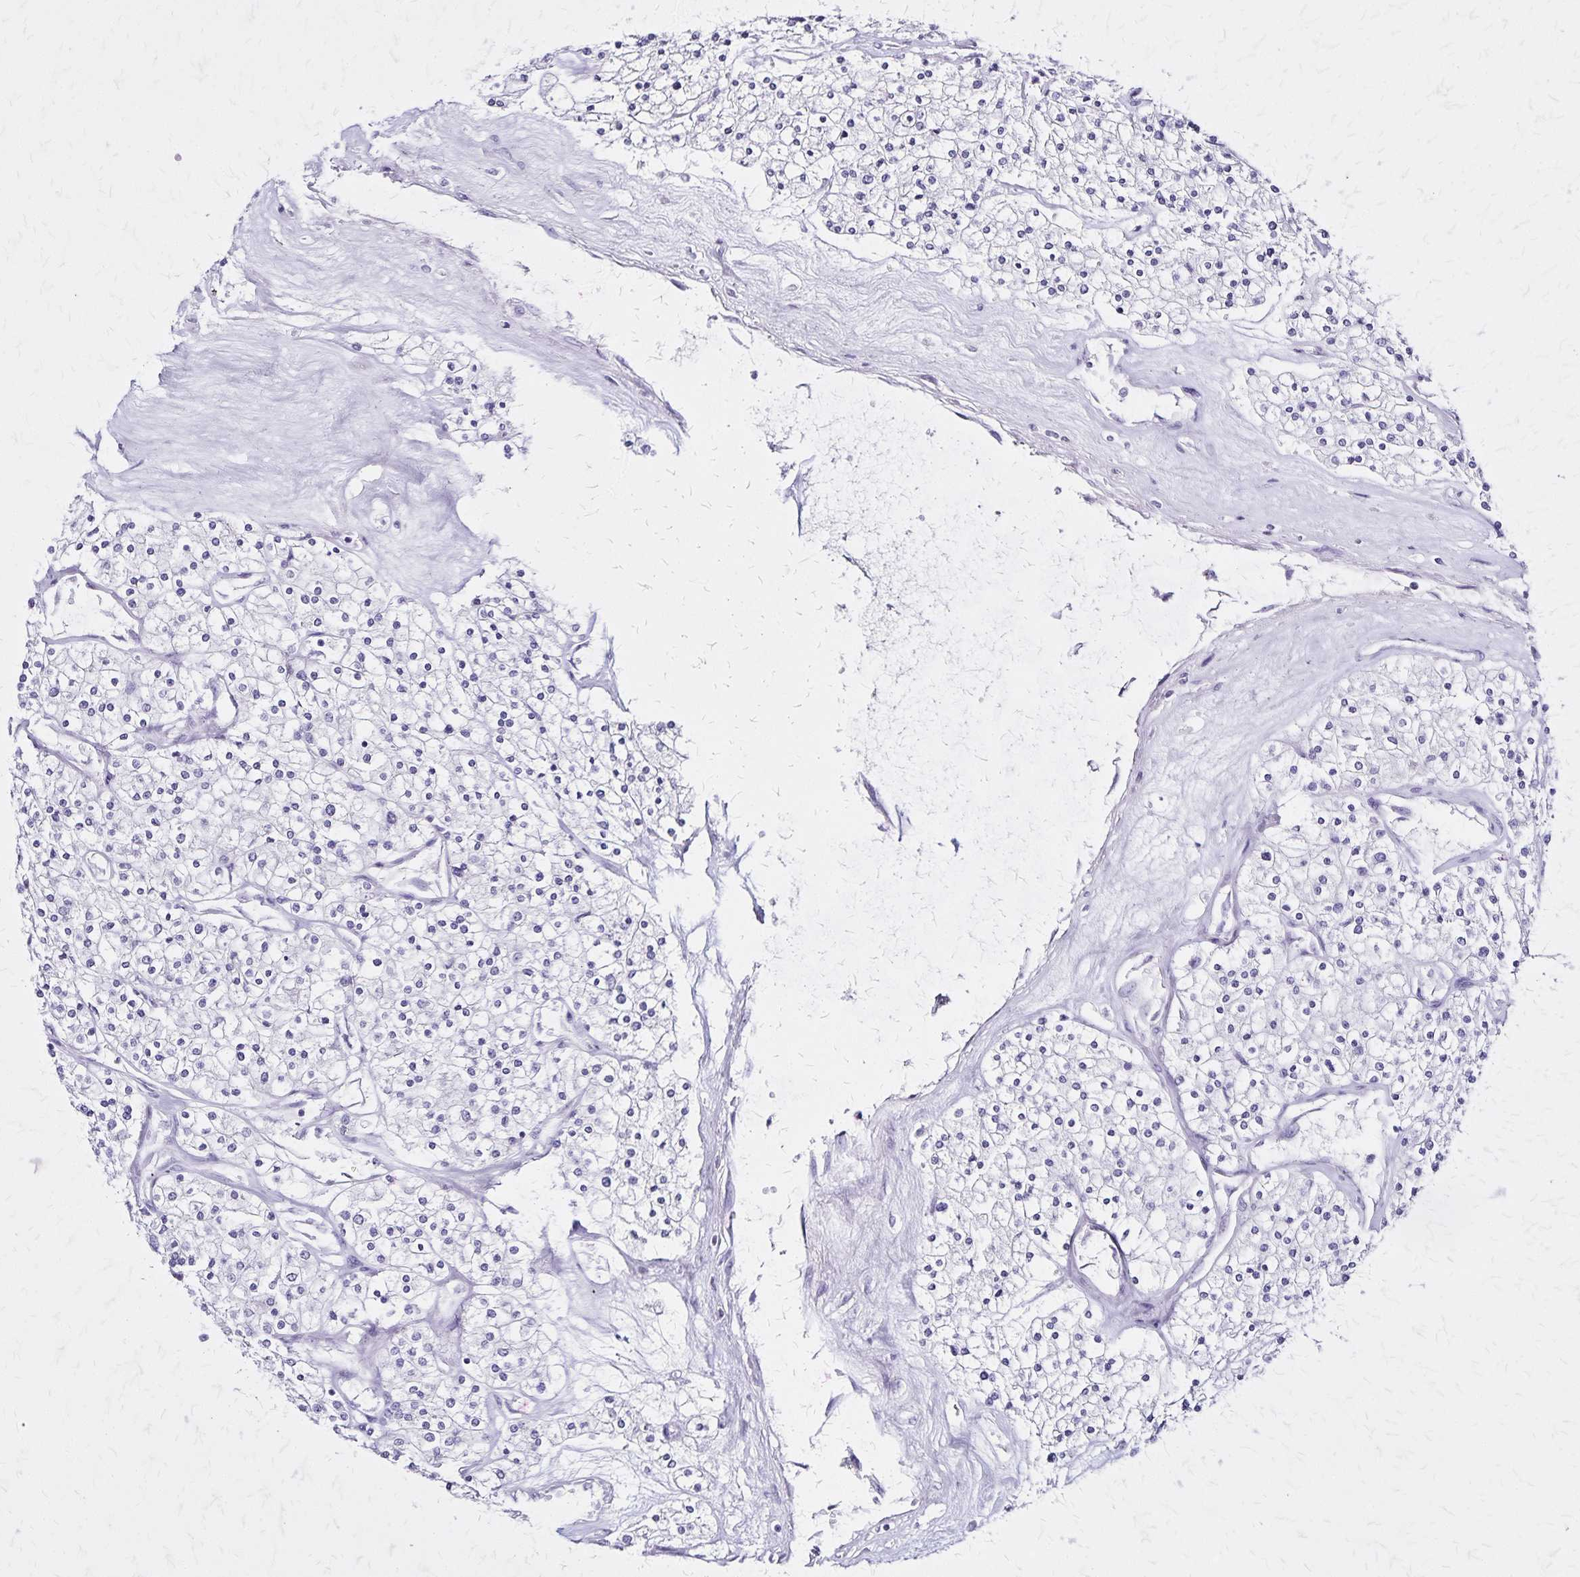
{"staining": {"intensity": "negative", "quantity": "none", "location": "none"}, "tissue": "renal cancer", "cell_type": "Tumor cells", "image_type": "cancer", "snomed": [{"axis": "morphology", "description": "Adenocarcinoma, NOS"}, {"axis": "topography", "description": "Kidney"}], "caption": "Renal cancer (adenocarcinoma) stained for a protein using immunohistochemistry reveals no staining tumor cells.", "gene": "KRT2", "patient": {"sex": "male", "age": 80}}